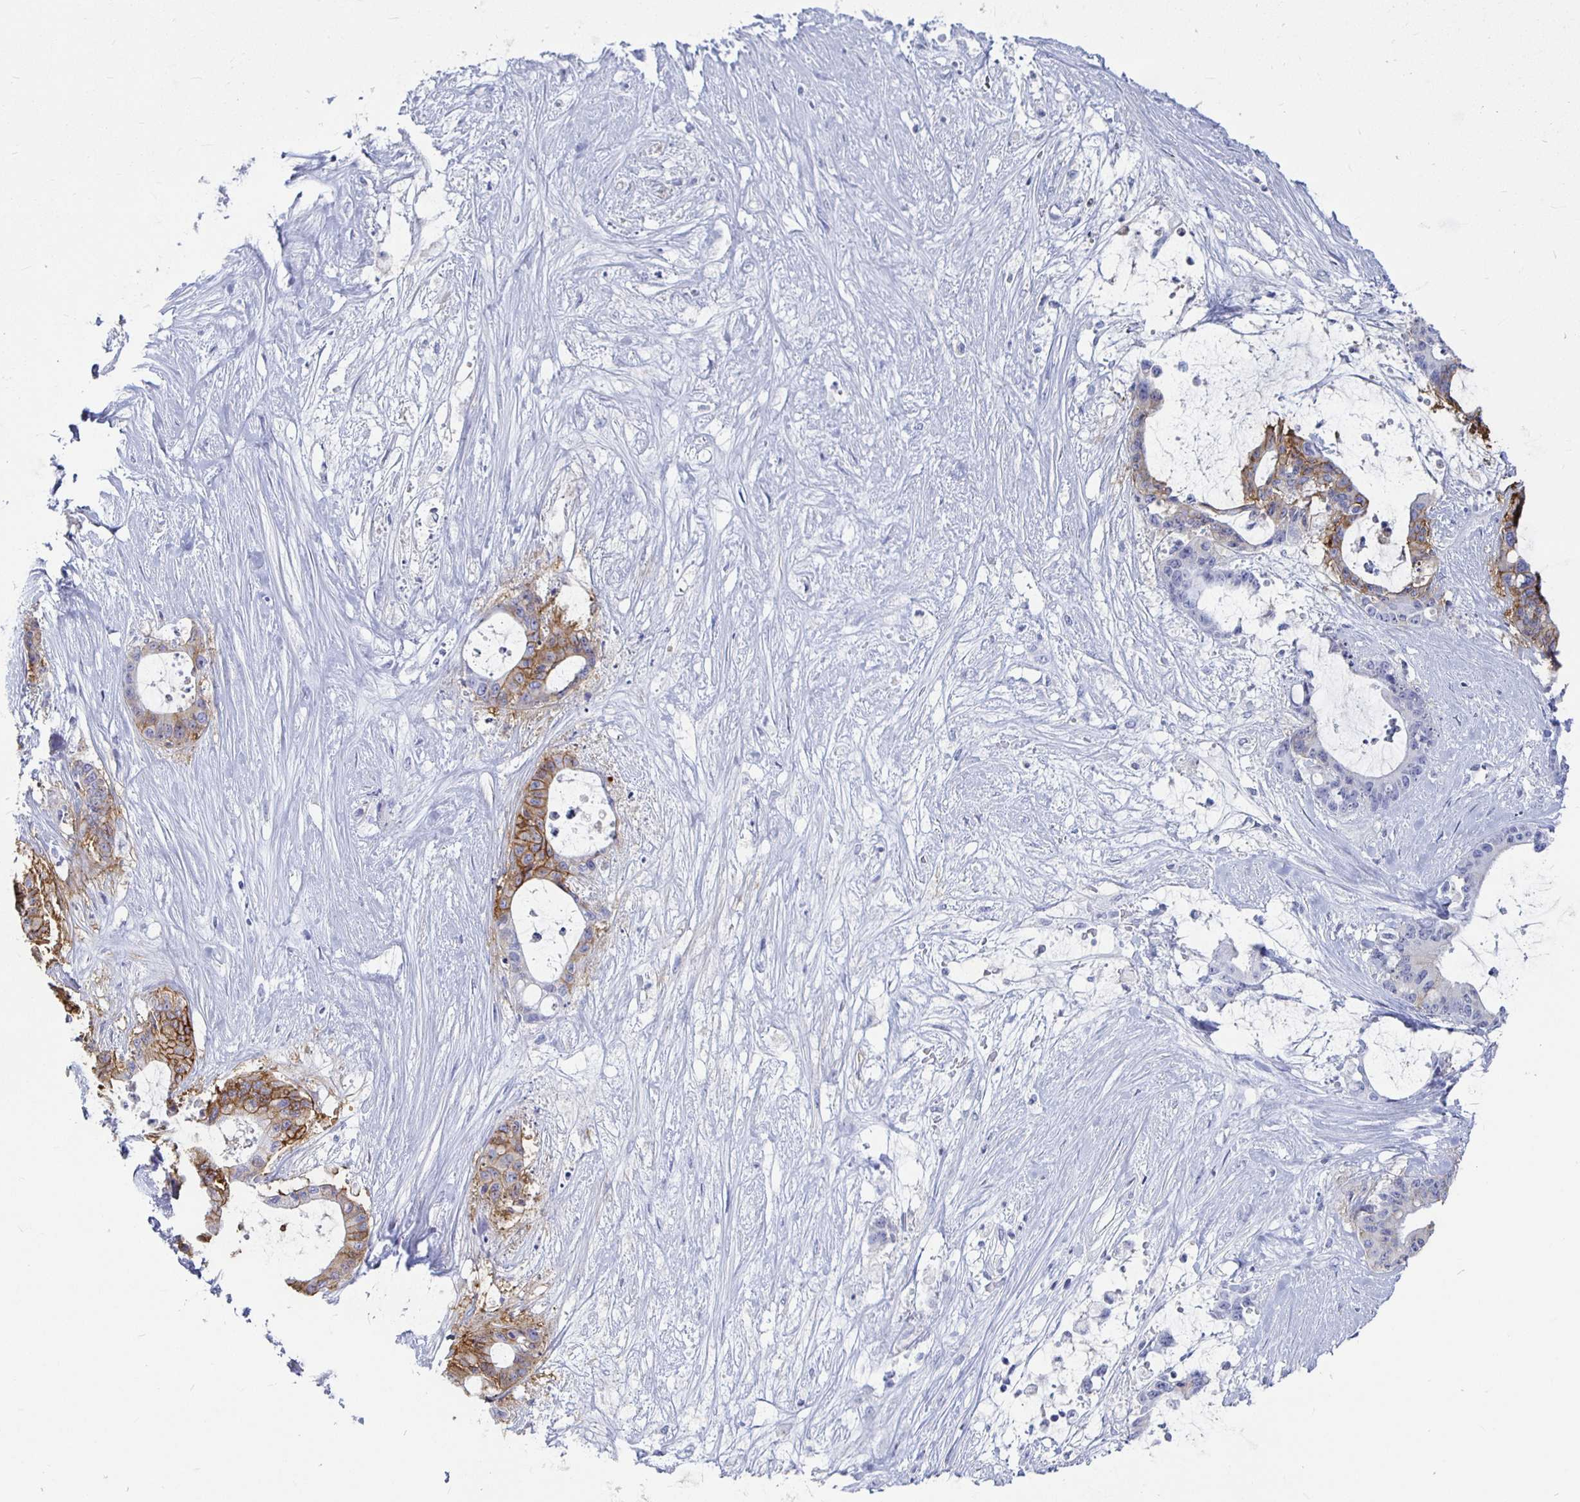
{"staining": {"intensity": "moderate", "quantity": "25%-75%", "location": "cytoplasmic/membranous"}, "tissue": "liver cancer", "cell_type": "Tumor cells", "image_type": "cancer", "snomed": [{"axis": "morphology", "description": "Normal tissue, NOS"}, {"axis": "morphology", "description": "Cholangiocarcinoma"}, {"axis": "topography", "description": "Liver"}, {"axis": "topography", "description": "Peripheral nerve tissue"}], "caption": "Tumor cells show moderate cytoplasmic/membranous staining in approximately 25%-75% of cells in liver cancer (cholangiocarcinoma).", "gene": "CA9", "patient": {"sex": "female", "age": 73}}